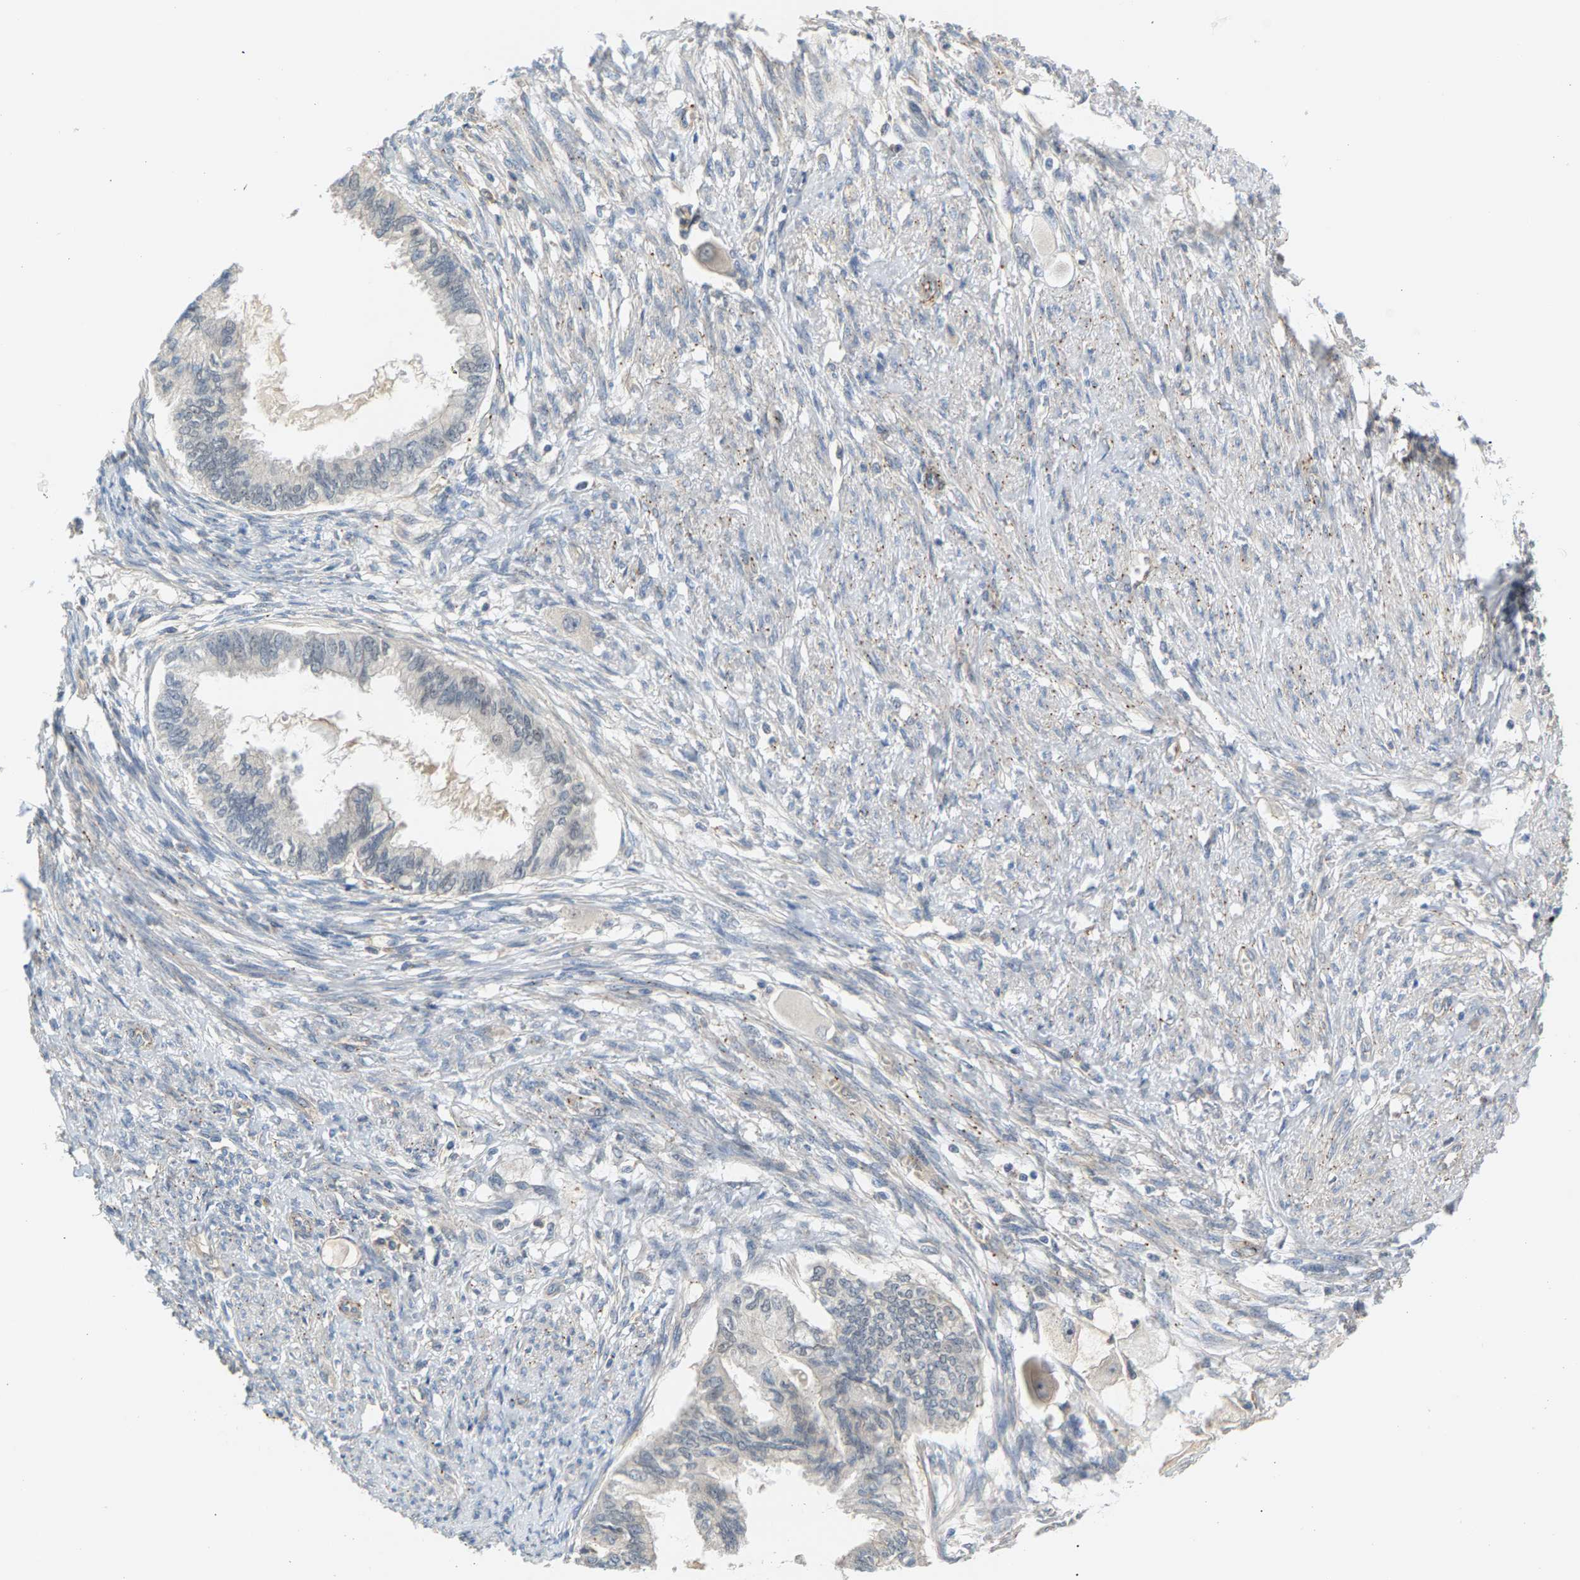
{"staining": {"intensity": "negative", "quantity": "none", "location": "none"}, "tissue": "cervical cancer", "cell_type": "Tumor cells", "image_type": "cancer", "snomed": [{"axis": "morphology", "description": "Normal tissue, NOS"}, {"axis": "morphology", "description": "Adenocarcinoma, NOS"}, {"axis": "topography", "description": "Cervix"}, {"axis": "topography", "description": "Endometrium"}], "caption": "There is no significant expression in tumor cells of cervical cancer (adenocarcinoma).", "gene": "KRTAP27-1", "patient": {"sex": "female", "age": 86}}